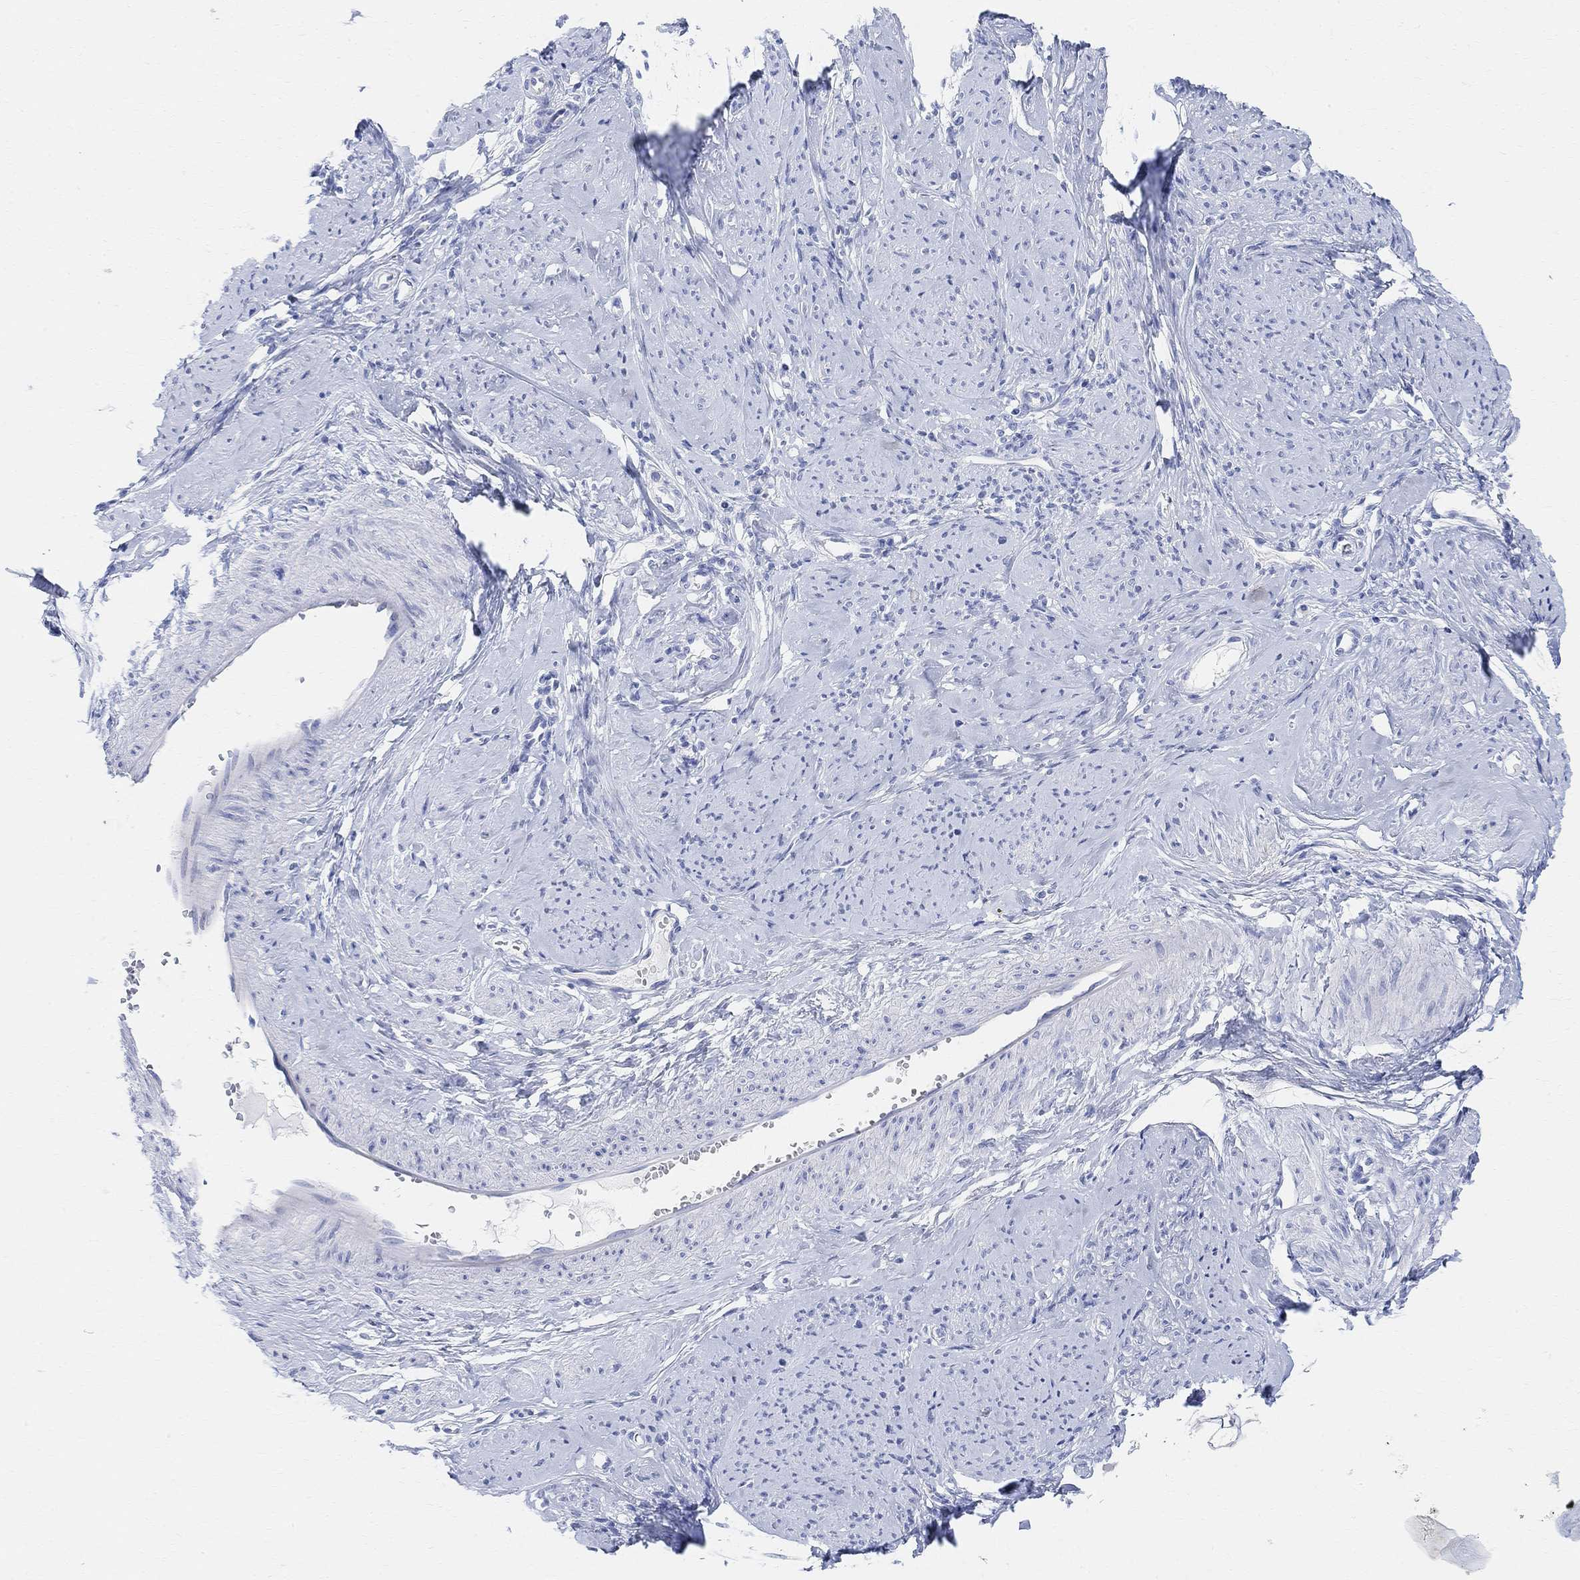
{"staining": {"intensity": "negative", "quantity": "none", "location": "none"}, "tissue": "smooth muscle", "cell_type": "Smooth muscle cells", "image_type": "normal", "snomed": [{"axis": "morphology", "description": "Normal tissue, NOS"}, {"axis": "topography", "description": "Smooth muscle"}], "caption": "Smooth muscle was stained to show a protein in brown. There is no significant positivity in smooth muscle cells. (Brightfield microscopy of DAB (3,3'-diaminobenzidine) immunohistochemistry (IHC) at high magnification).", "gene": "RETNLB", "patient": {"sex": "female", "age": 48}}